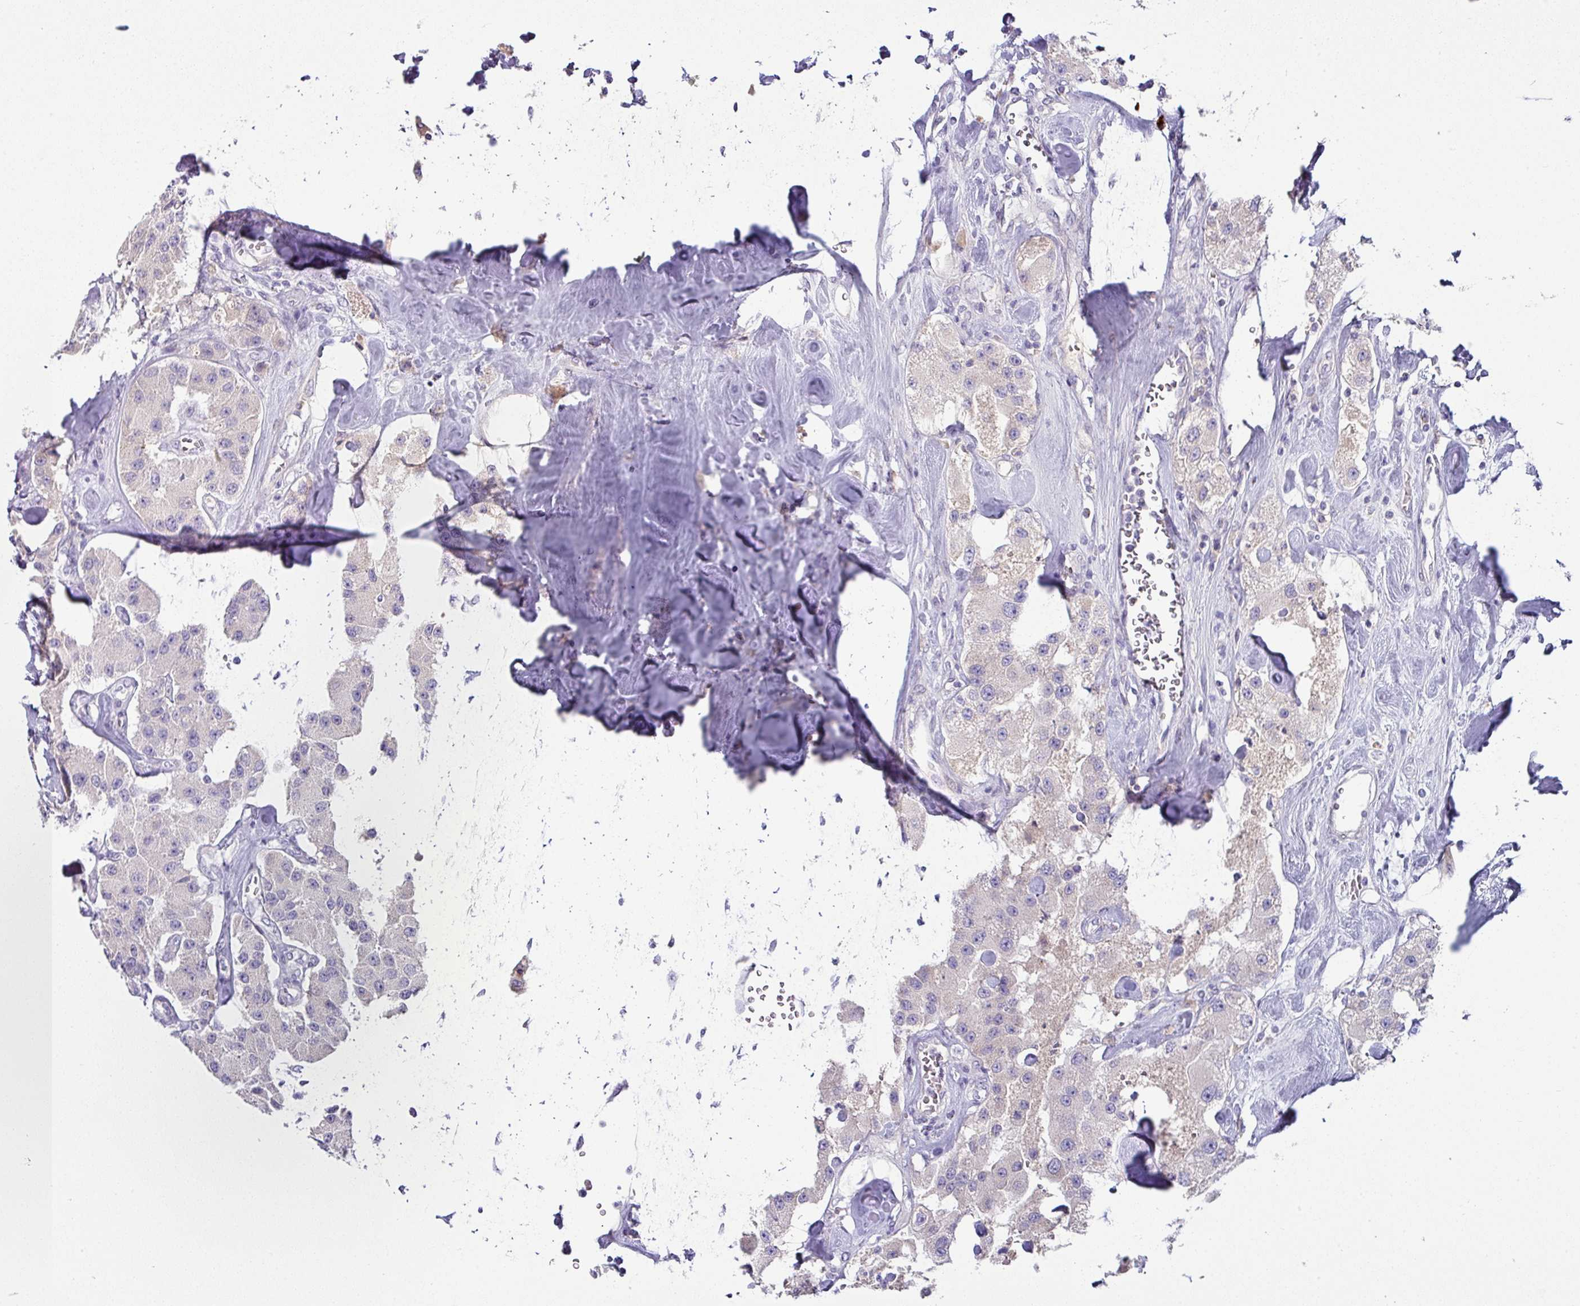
{"staining": {"intensity": "negative", "quantity": "none", "location": "none"}, "tissue": "carcinoid", "cell_type": "Tumor cells", "image_type": "cancer", "snomed": [{"axis": "morphology", "description": "Carcinoid, malignant, NOS"}, {"axis": "topography", "description": "Pancreas"}], "caption": "DAB immunohistochemical staining of carcinoid (malignant) reveals no significant expression in tumor cells. (Brightfield microscopy of DAB IHC at high magnification).", "gene": "SLAMF6", "patient": {"sex": "male", "age": 41}}